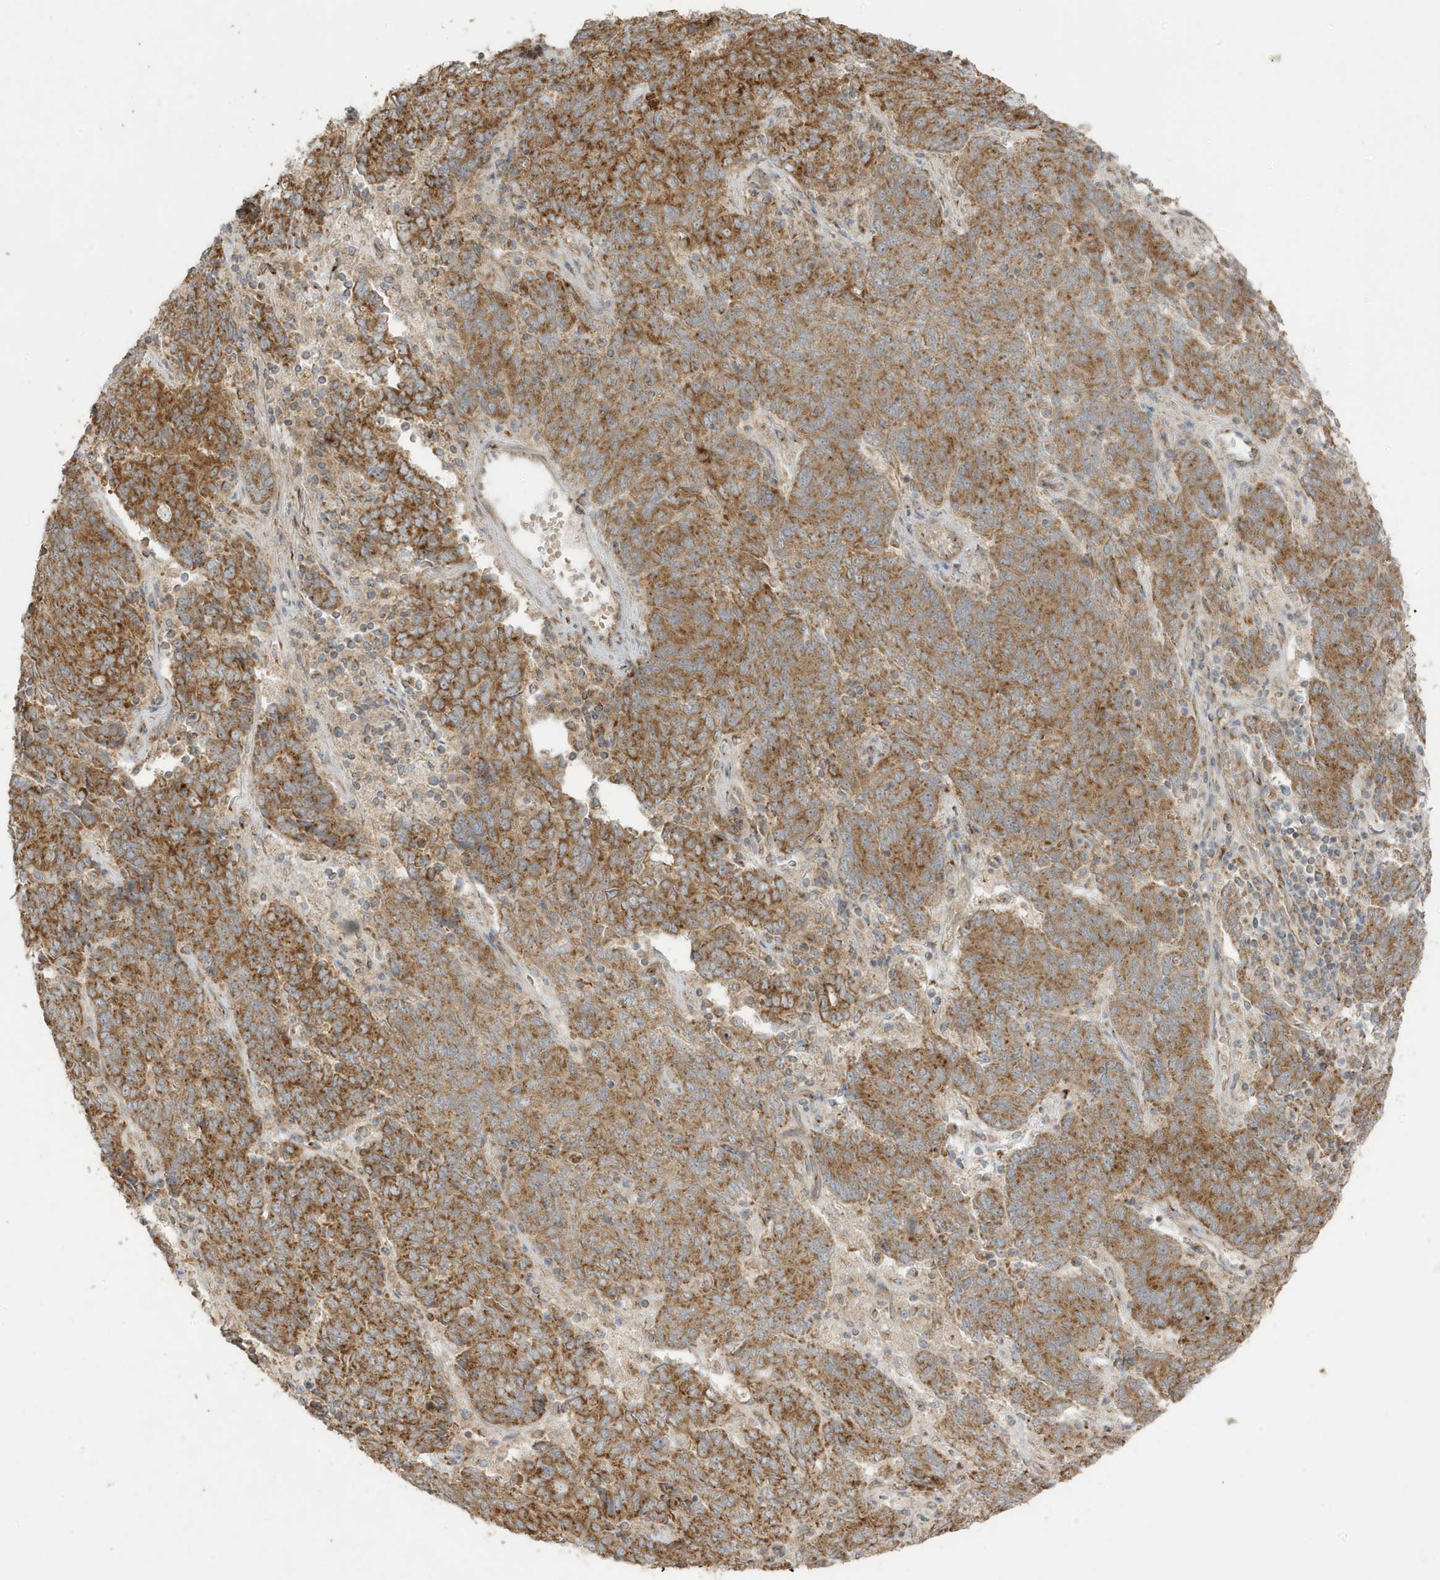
{"staining": {"intensity": "moderate", "quantity": ">75%", "location": "cytoplasmic/membranous"}, "tissue": "endometrial cancer", "cell_type": "Tumor cells", "image_type": "cancer", "snomed": [{"axis": "morphology", "description": "Adenocarcinoma, NOS"}, {"axis": "topography", "description": "Endometrium"}], "caption": "Endometrial cancer (adenocarcinoma) stained with a brown dye demonstrates moderate cytoplasmic/membranous positive staining in about >75% of tumor cells.", "gene": "GOLGA4", "patient": {"sex": "female", "age": 80}}